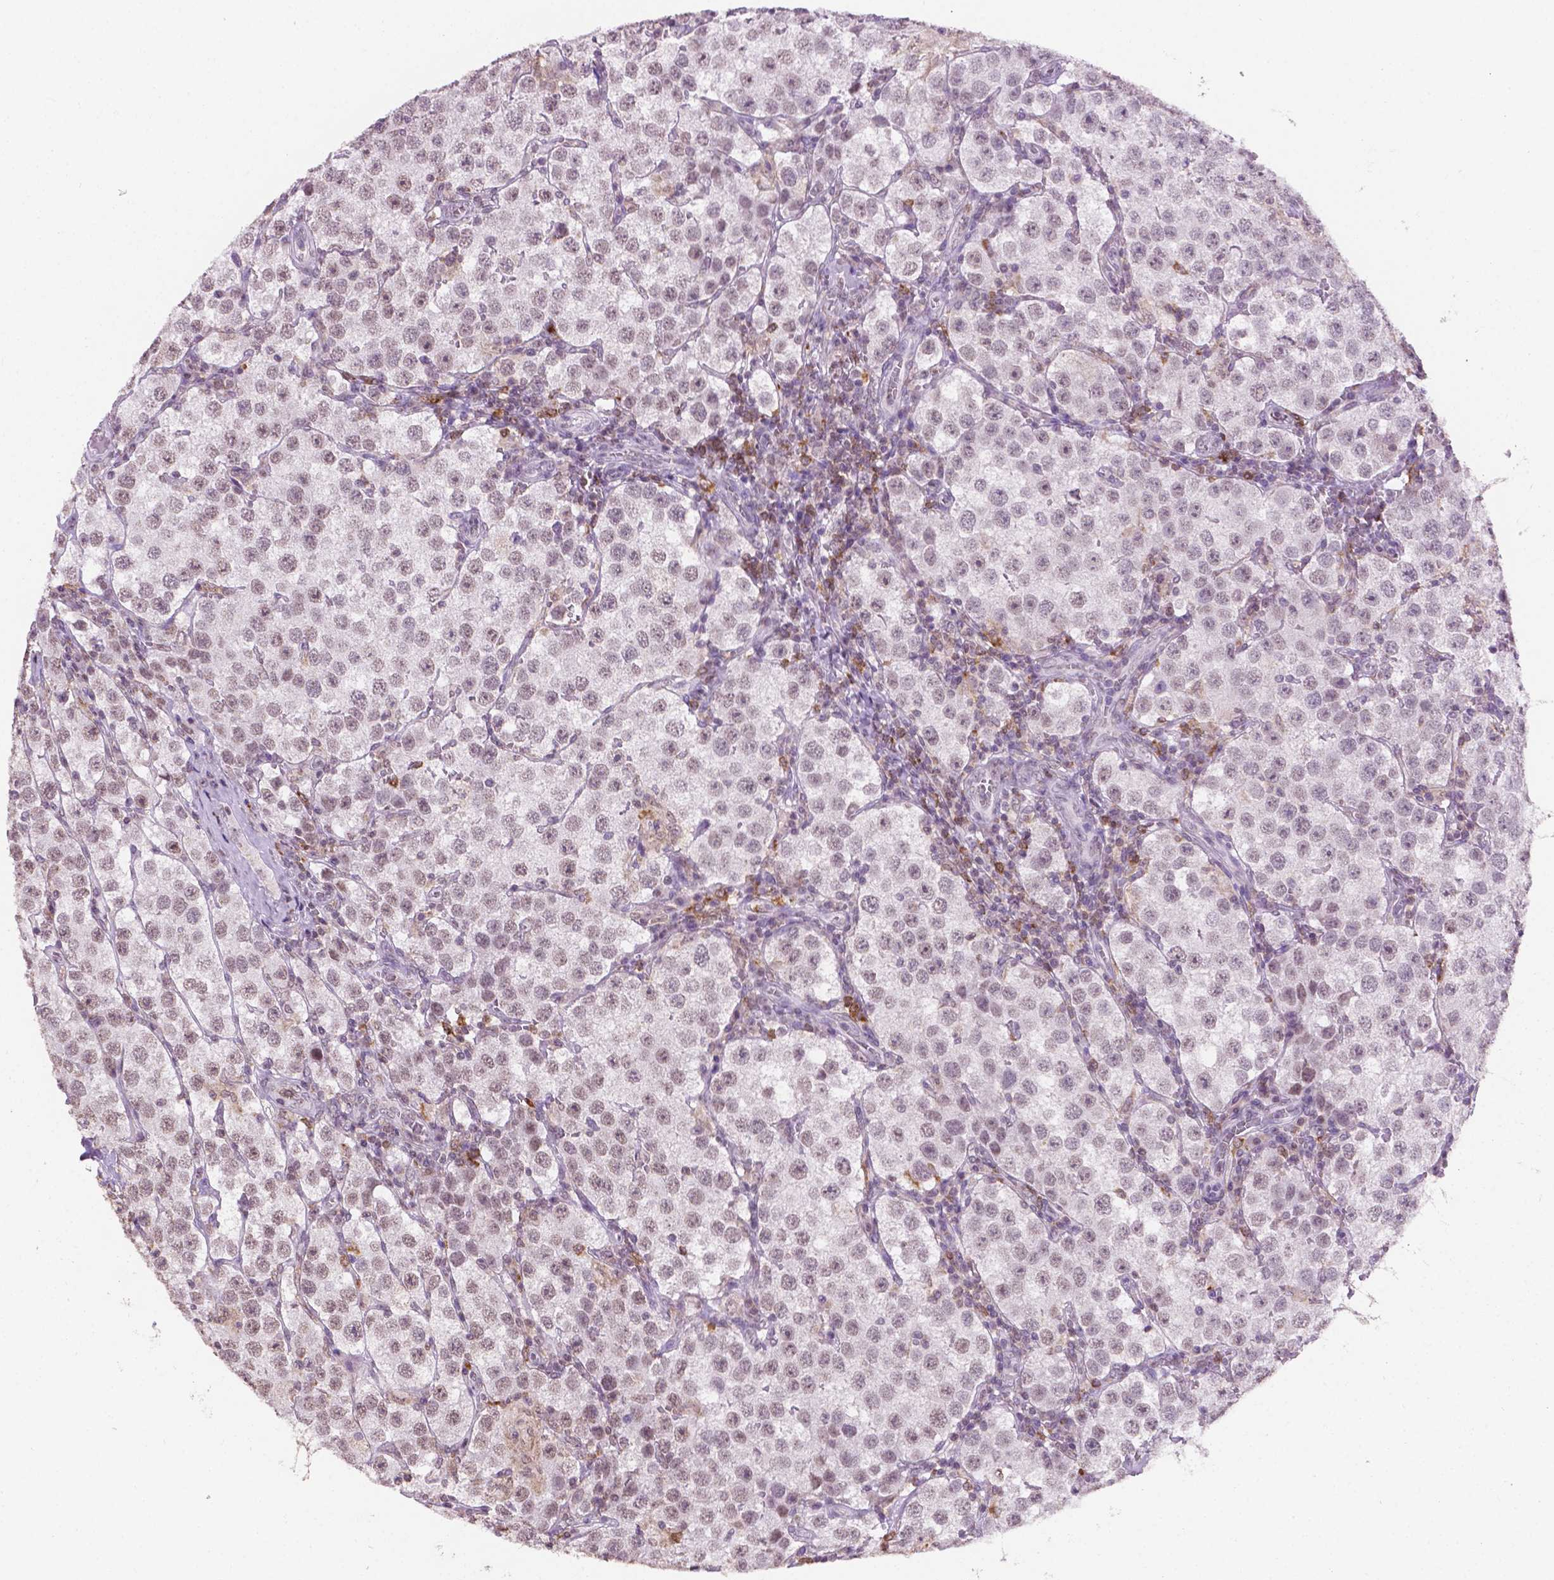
{"staining": {"intensity": "weak", "quantity": ">75%", "location": "nuclear"}, "tissue": "testis cancer", "cell_type": "Tumor cells", "image_type": "cancer", "snomed": [{"axis": "morphology", "description": "Seminoma, NOS"}, {"axis": "topography", "description": "Testis"}], "caption": "Seminoma (testis) stained with immunohistochemistry reveals weak nuclear positivity in approximately >75% of tumor cells.", "gene": "PTPN6", "patient": {"sex": "male", "age": 37}}